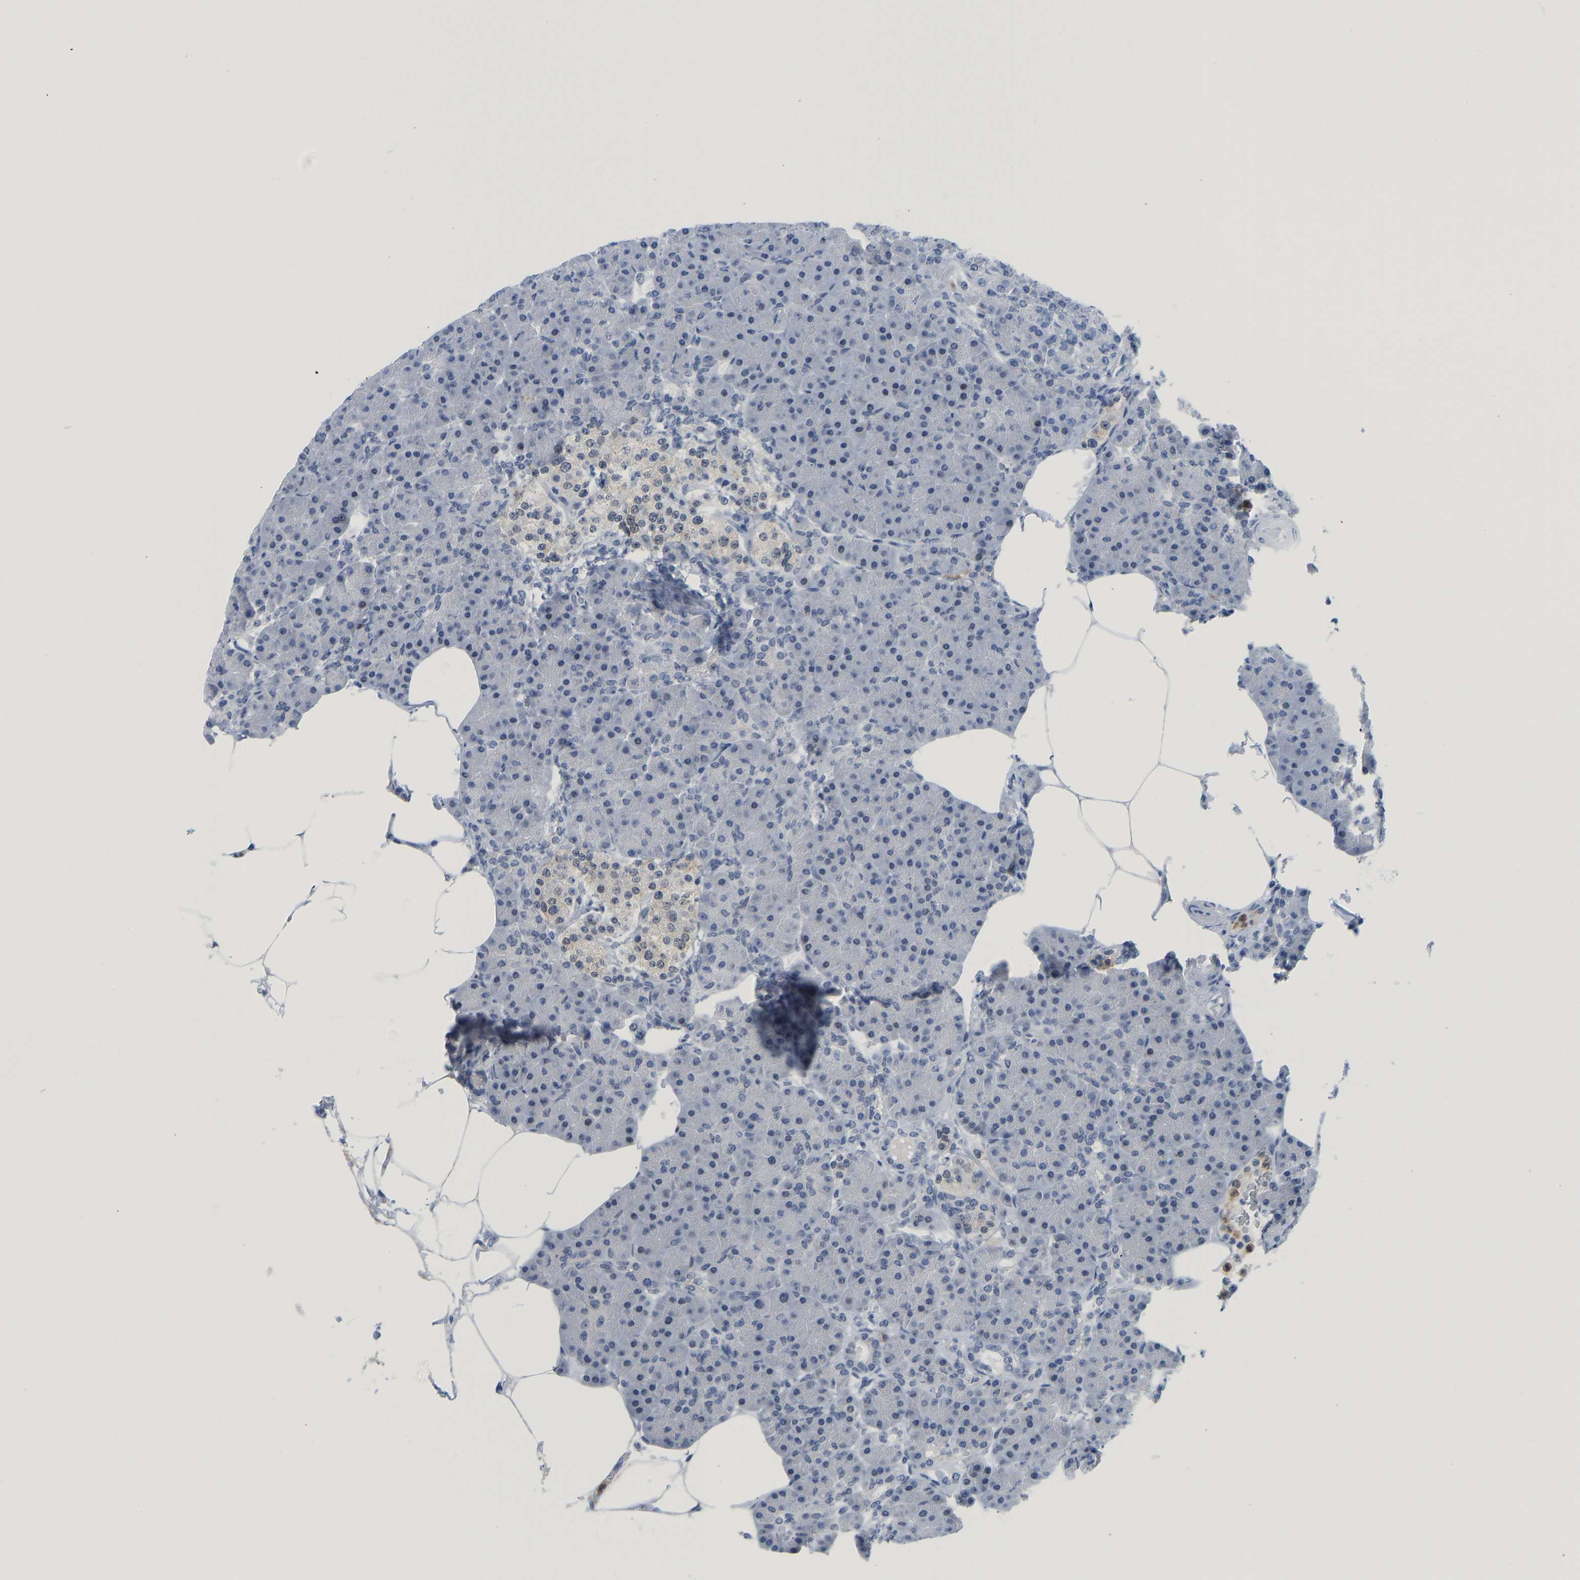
{"staining": {"intensity": "negative", "quantity": "none", "location": "none"}, "tissue": "pancreas", "cell_type": "Exocrine glandular cells", "image_type": "normal", "snomed": [{"axis": "morphology", "description": "Normal tissue, NOS"}, {"axis": "topography", "description": "Pancreas"}], "caption": "Immunohistochemistry of benign pancreas shows no positivity in exocrine glandular cells. (DAB (3,3'-diaminobenzidine) IHC visualized using brightfield microscopy, high magnification).", "gene": "TXNDC2", "patient": {"sex": "female", "age": 70}}